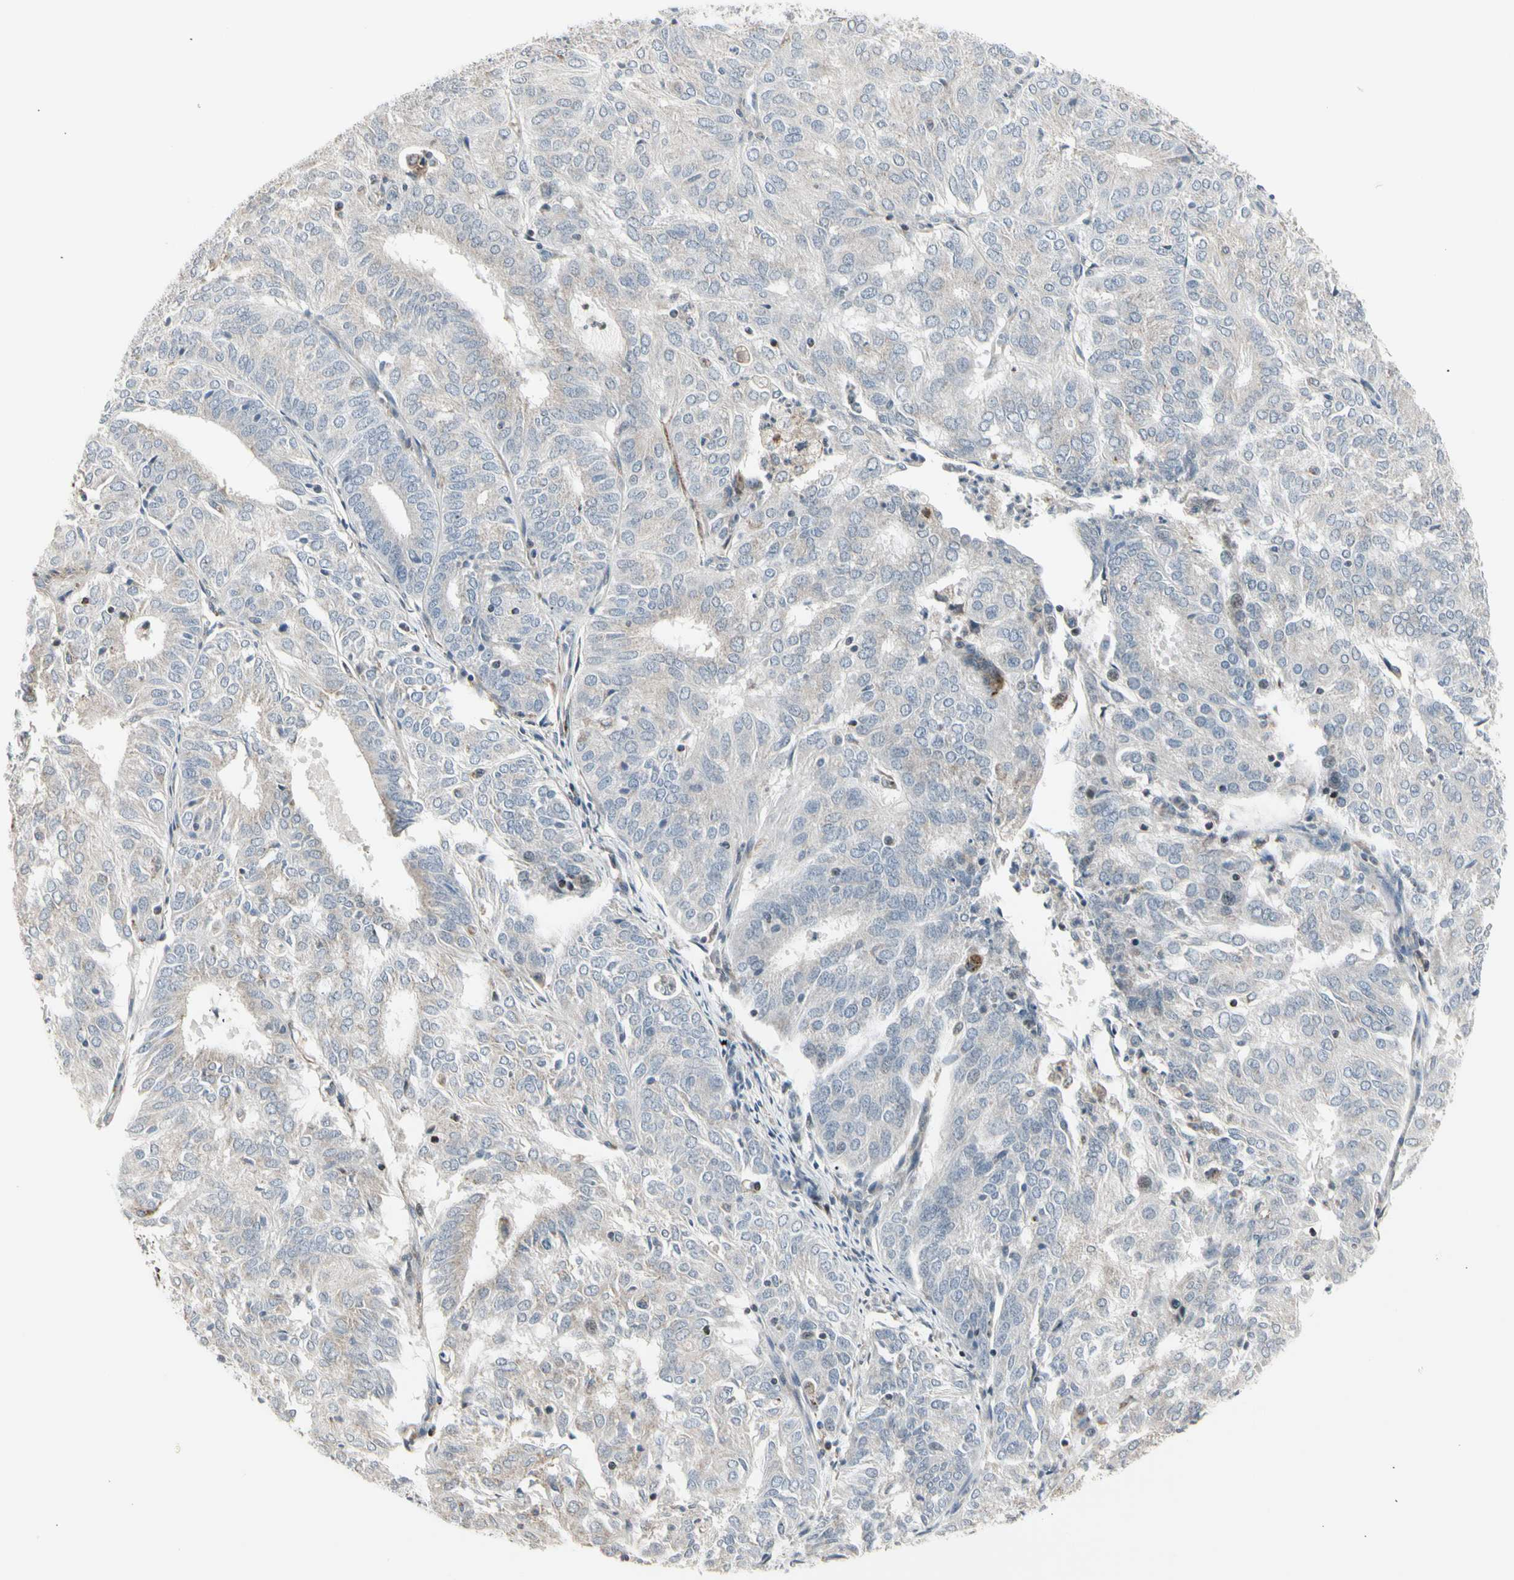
{"staining": {"intensity": "negative", "quantity": "none", "location": "none"}, "tissue": "endometrial cancer", "cell_type": "Tumor cells", "image_type": "cancer", "snomed": [{"axis": "morphology", "description": "Adenocarcinoma, NOS"}, {"axis": "topography", "description": "Uterus"}], "caption": "Immunohistochemistry image of neoplastic tissue: endometrial cancer (adenocarcinoma) stained with DAB (3,3'-diaminobenzidine) reveals no significant protein staining in tumor cells. (Brightfield microscopy of DAB immunohistochemistry (IHC) at high magnification).", "gene": "TMEM176A", "patient": {"sex": "female", "age": 60}}